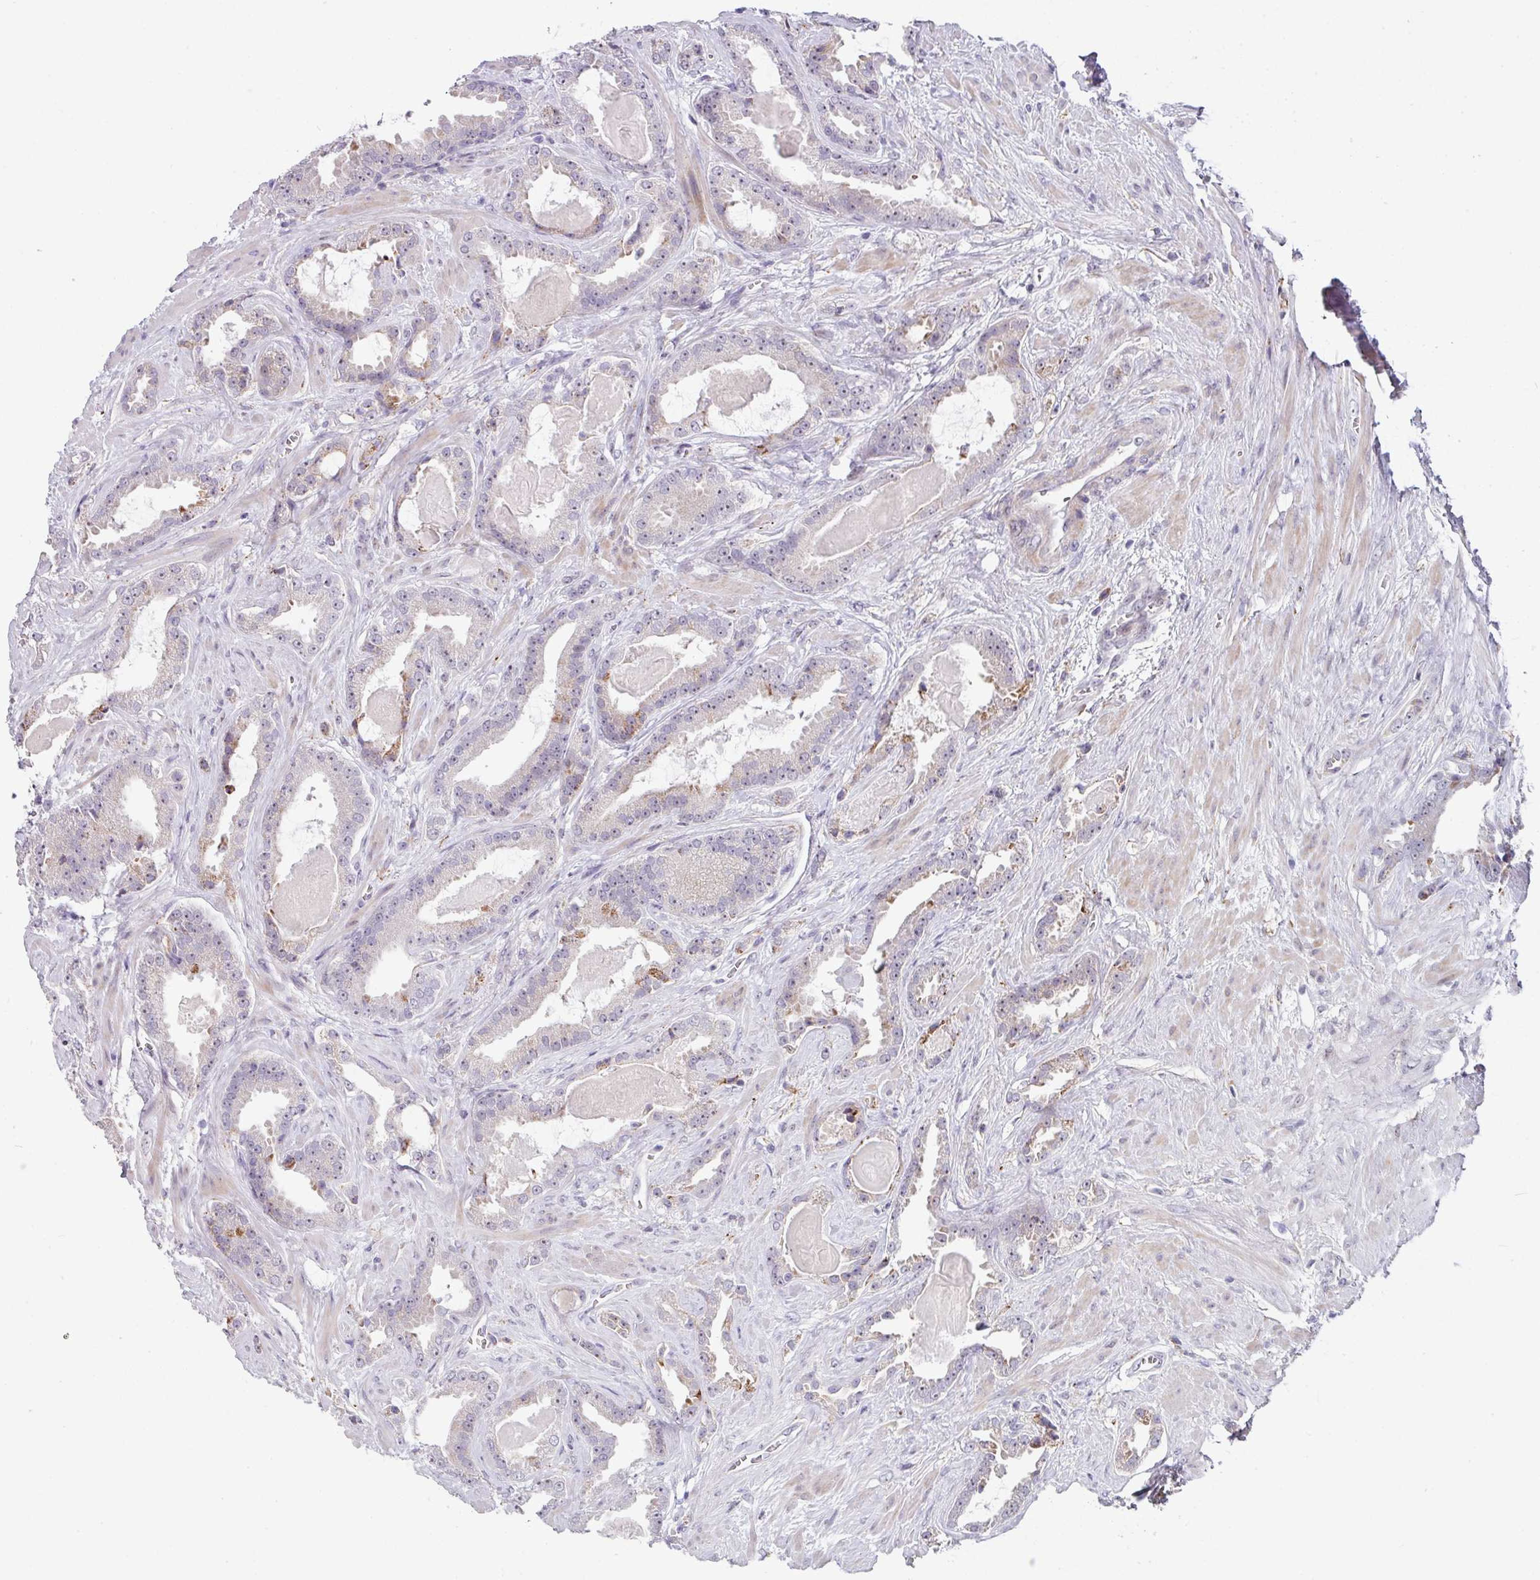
{"staining": {"intensity": "weak", "quantity": "25%-75%", "location": "cytoplasmic/membranous,nuclear"}, "tissue": "prostate cancer", "cell_type": "Tumor cells", "image_type": "cancer", "snomed": [{"axis": "morphology", "description": "Adenocarcinoma, Low grade"}, {"axis": "topography", "description": "Prostate"}], "caption": "DAB immunohistochemical staining of prostate cancer (adenocarcinoma (low-grade)) demonstrates weak cytoplasmic/membranous and nuclear protein expression in about 25%-75% of tumor cells.", "gene": "BMS1", "patient": {"sex": "male", "age": 62}}